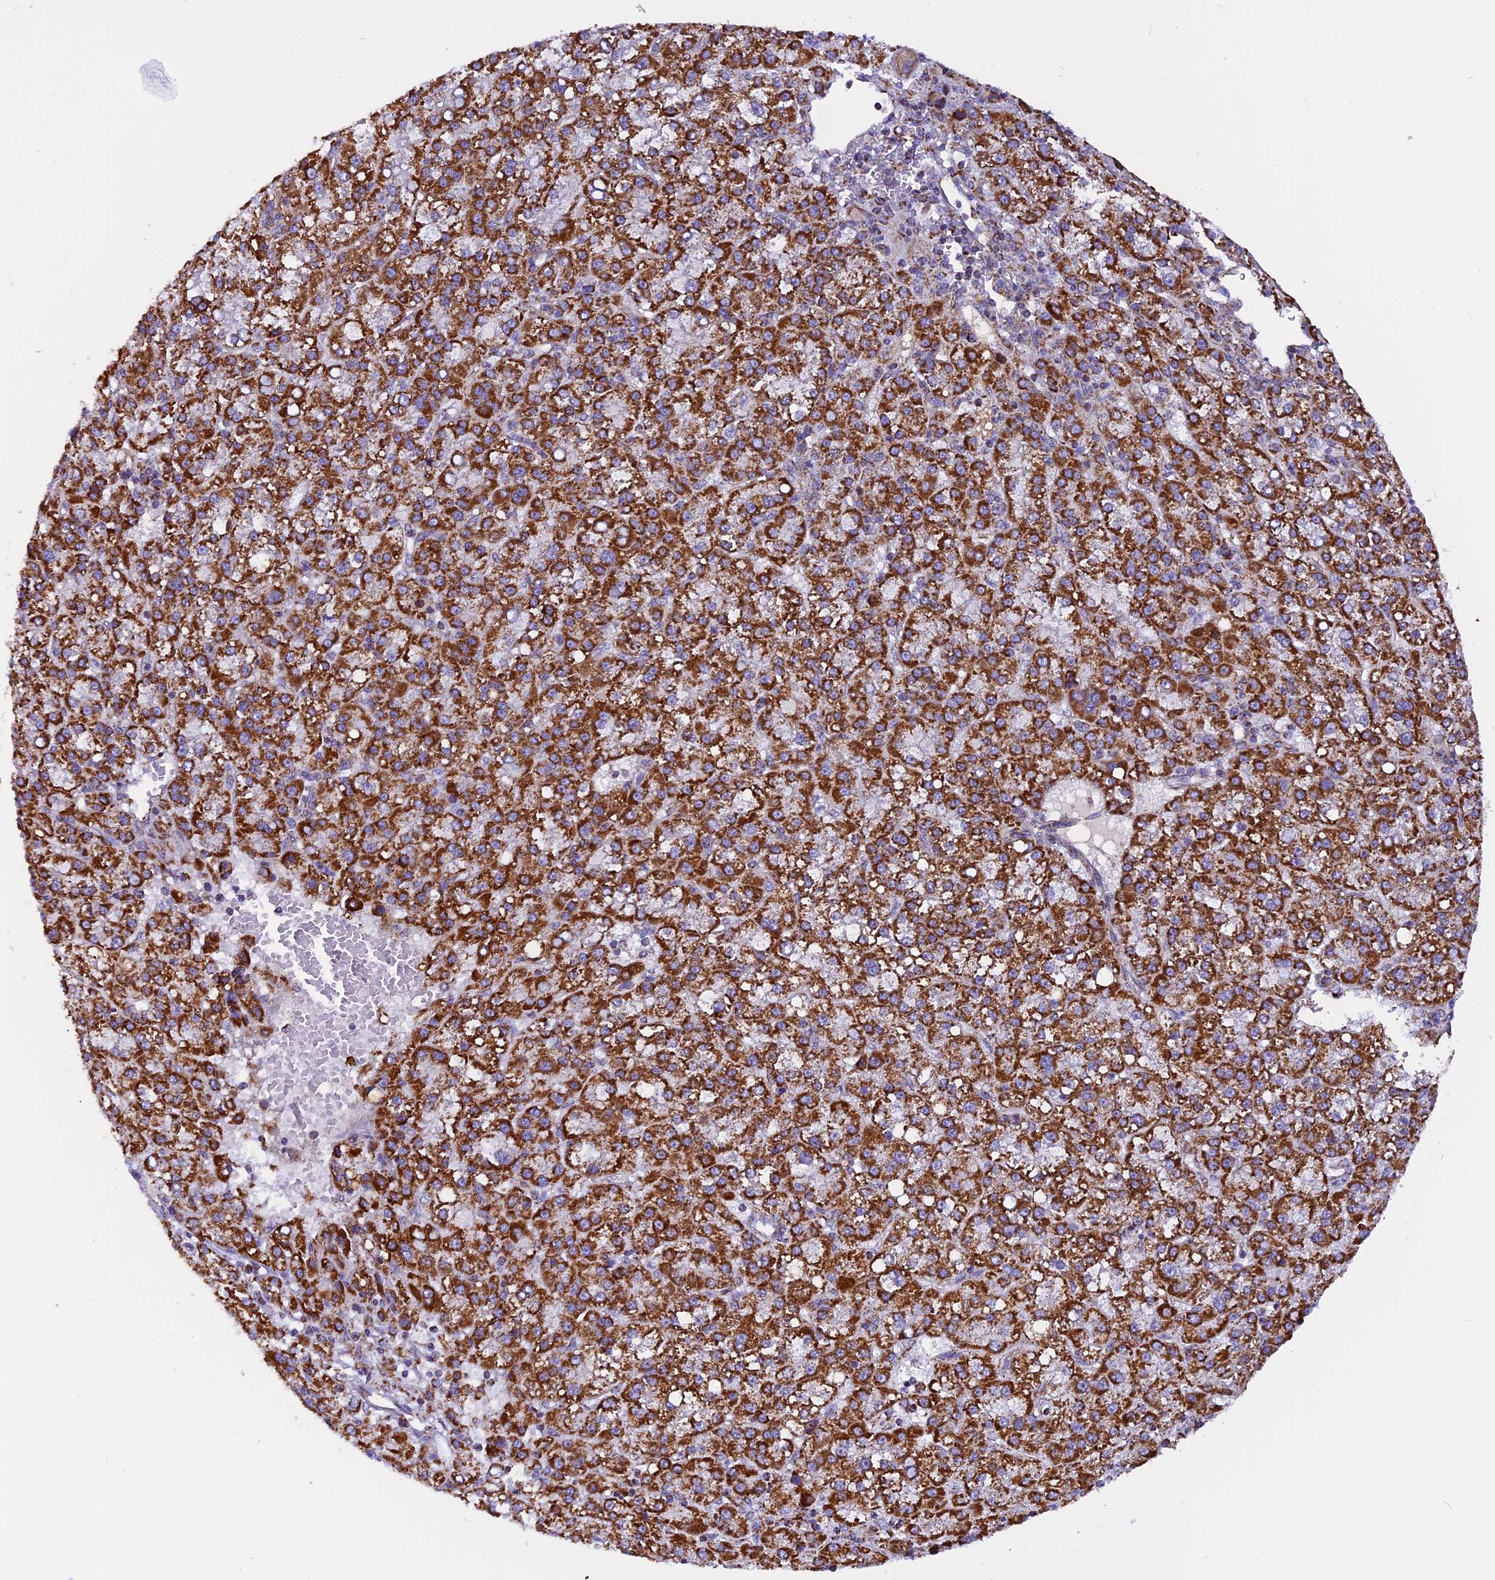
{"staining": {"intensity": "strong", "quantity": ">75%", "location": "cytoplasmic/membranous"}, "tissue": "liver cancer", "cell_type": "Tumor cells", "image_type": "cancer", "snomed": [{"axis": "morphology", "description": "Carcinoma, Hepatocellular, NOS"}, {"axis": "topography", "description": "Liver"}], "caption": "Immunohistochemical staining of human liver cancer (hepatocellular carcinoma) displays high levels of strong cytoplasmic/membranous expression in about >75% of tumor cells. Using DAB (3,3'-diaminobenzidine) (brown) and hematoxylin (blue) stains, captured at high magnification using brightfield microscopy.", "gene": "KCNG1", "patient": {"sex": "female", "age": 58}}